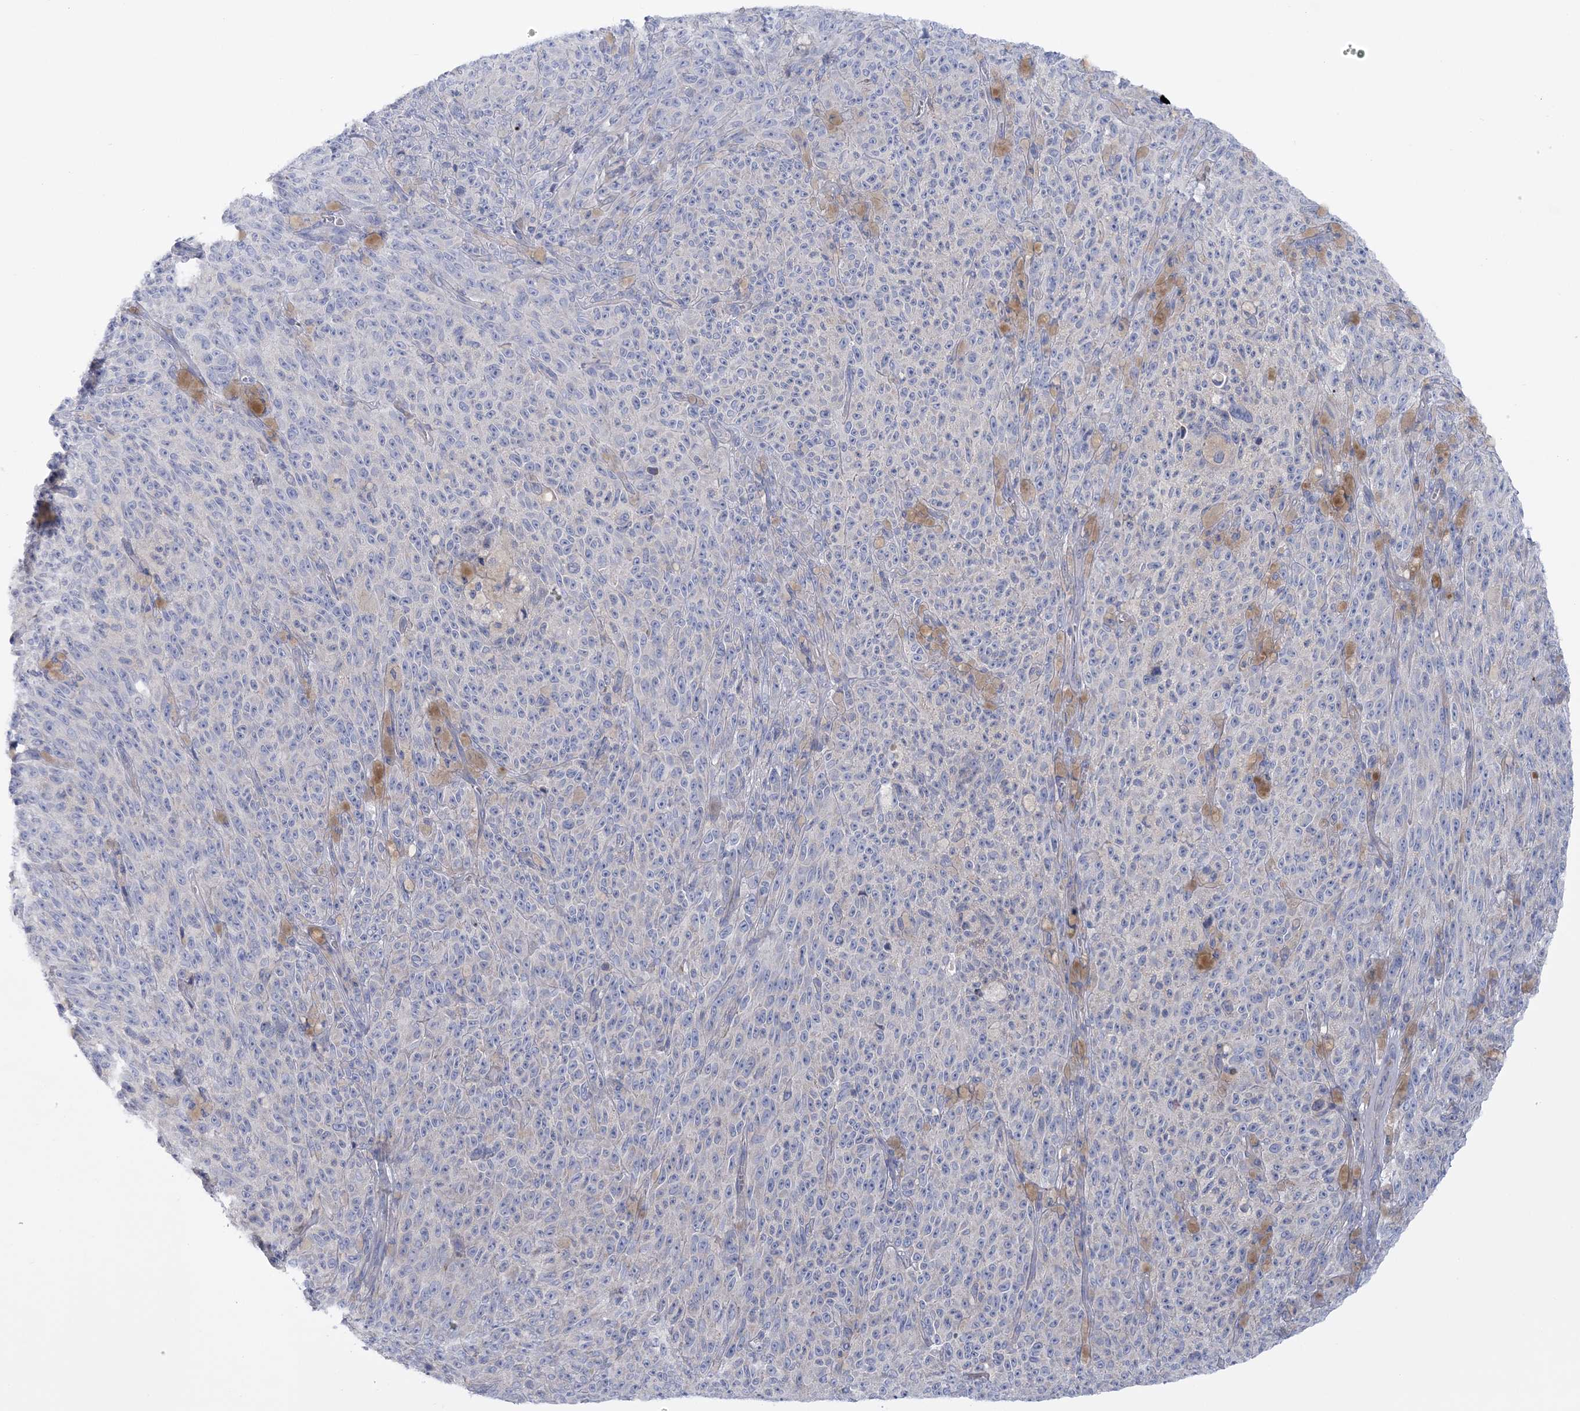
{"staining": {"intensity": "negative", "quantity": "none", "location": "none"}, "tissue": "melanoma", "cell_type": "Tumor cells", "image_type": "cancer", "snomed": [{"axis": "morphology", "description": "Malignant melanoma, NOS"}, {"axis": "topography", "description": "Skin"}], "caption": "This image is of malignant melanoma stained with immunohistochemistry to label a protein in brown with the nuclei are counter-stained blue. There is no staining in tumor cells.", "gene": "ARSJ", "patient": {"sex": "female", "age": 82}}